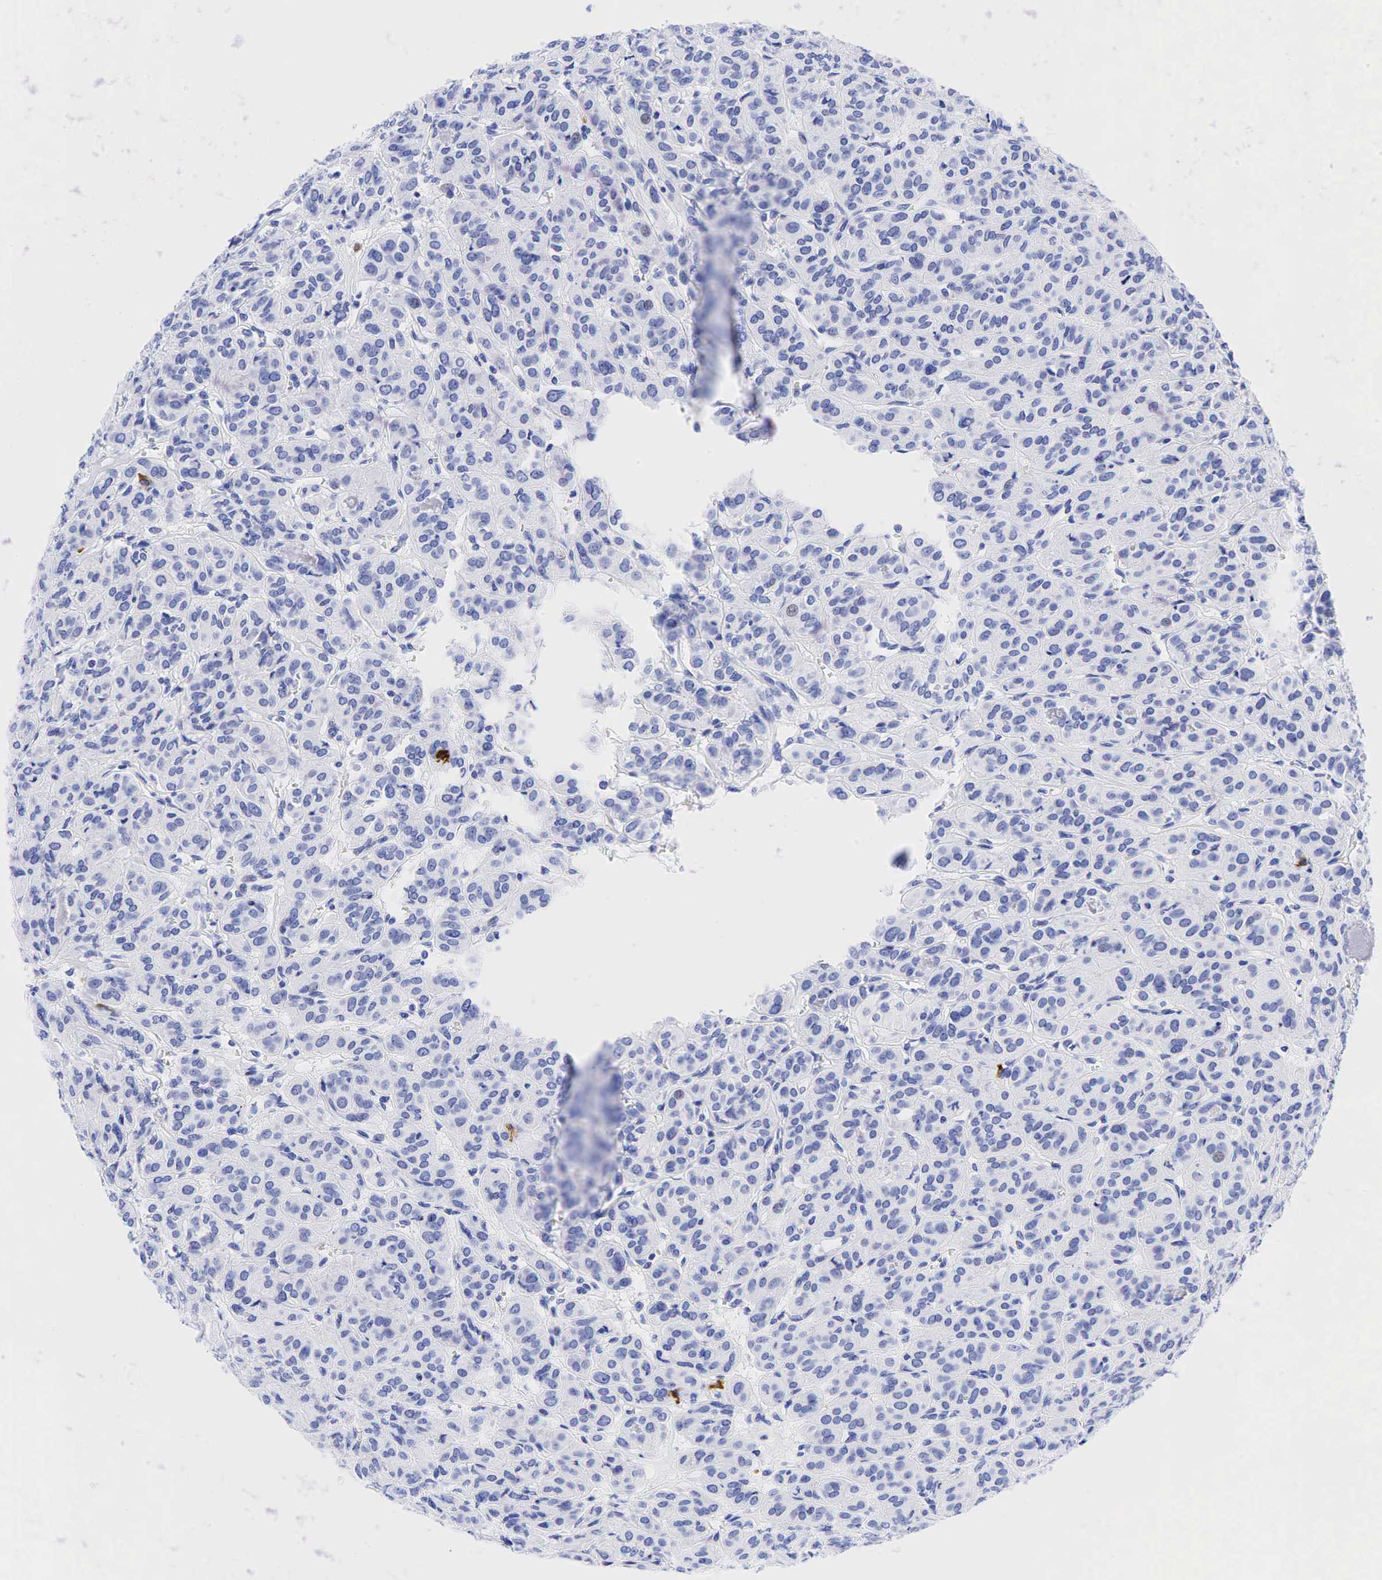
{"staining": {"intensity": "weak", "quantity": "<25%", "location": "nuclear"}, "tissue": "thyroid cancer", "cell_type": "Tumor cells", "image_type": "cancer", "snomed": [{"axis": "morphology", "description": "Follicular adenoma carcinoma, NOS"}, {"axis": "topography", "description": "Thyroid gland"}], "caption": "IHC of thyroid follicular adenoma carcinoma exhibits no expression in tumor cells.", "gene": "CD79A", "patient": {"sex": "female", "age": 71}}